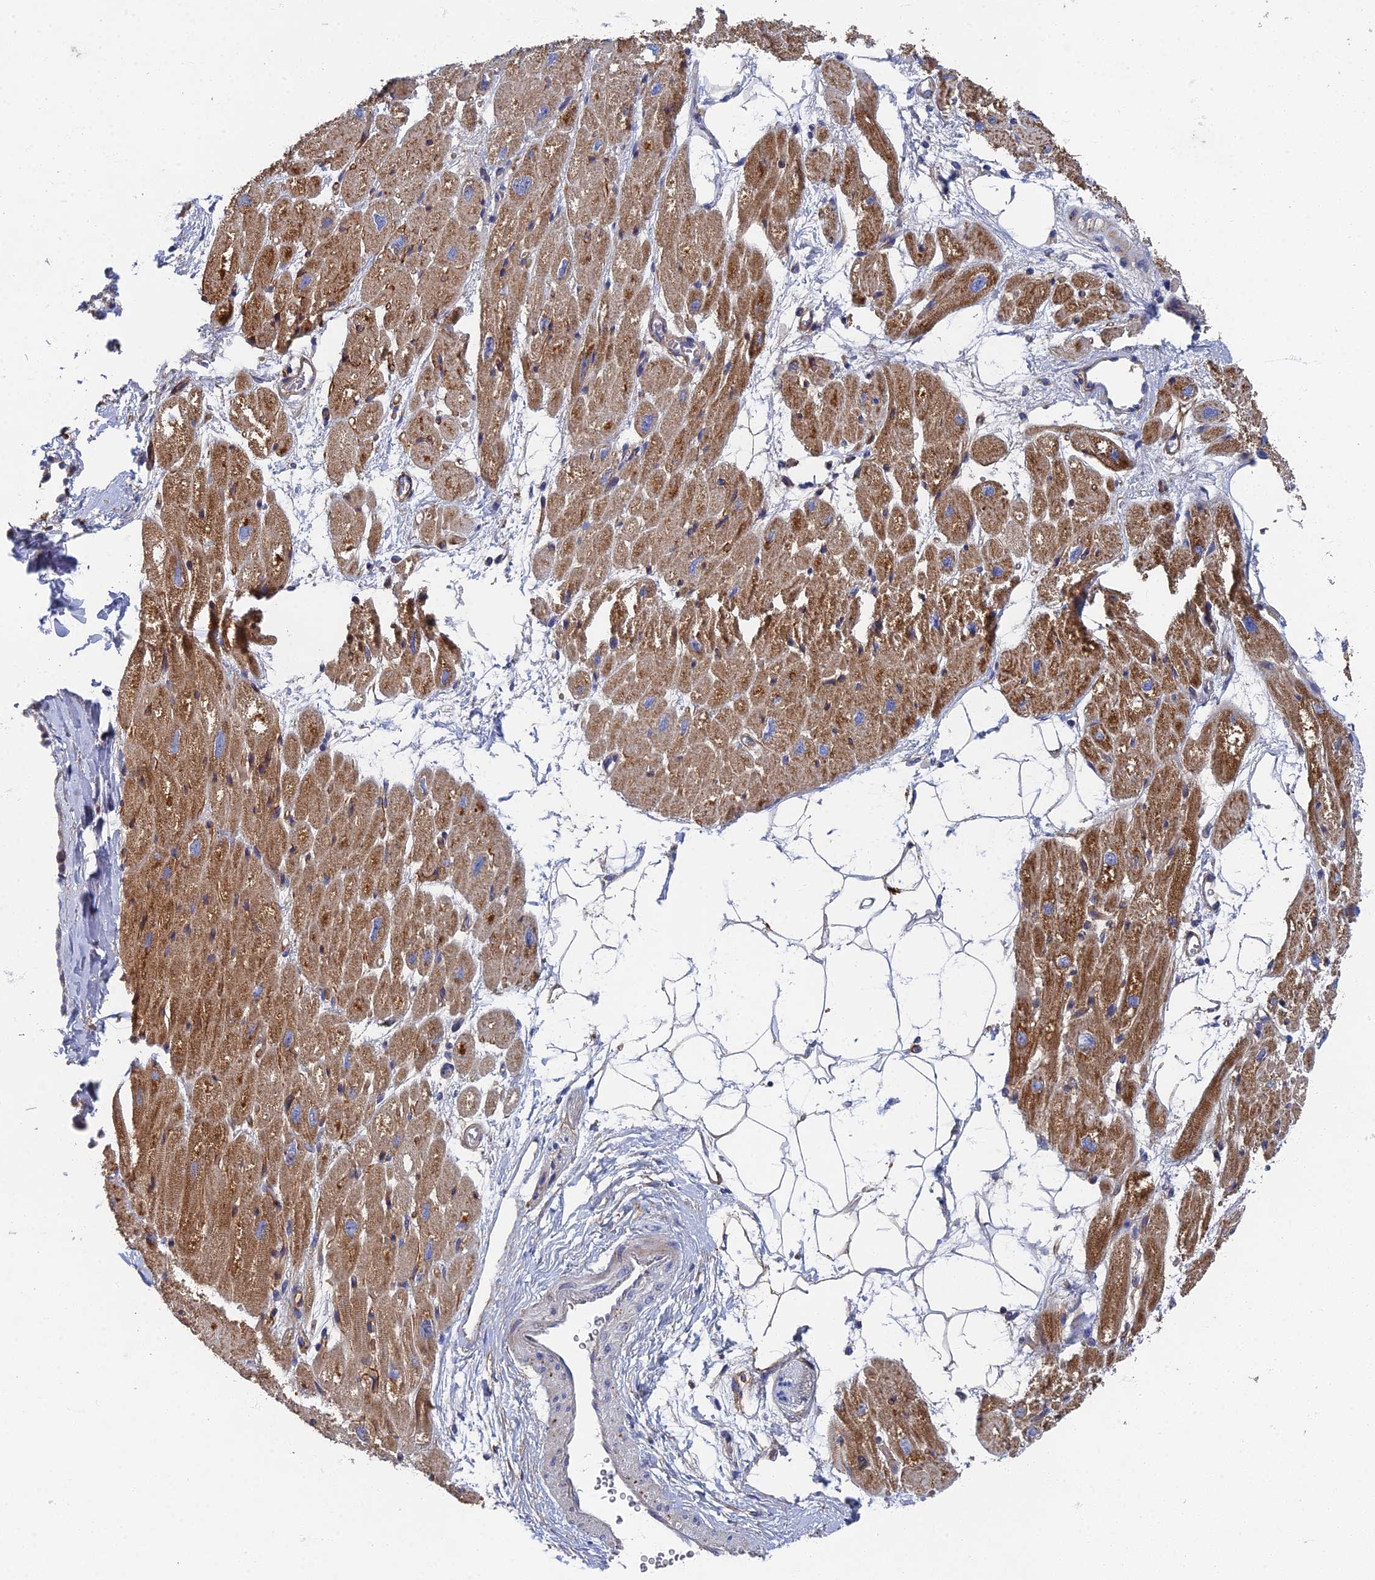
{"staining": {"intensity": "moderate", "quantity": ">75%", "location": "cytoplasmic/membranous"}, "tissue": "heart muscle", "cell_type": "Cardiomyocytes", "image_type": "normal", "snomed": [{"axis": "morphology", "description": "Normal tissue, NOS"}, {"axis": "topography", "description": "Heart"}], "caption": "Heart muscle stained for a protein (brown) displays moderate cytoplasmic/membranous positive staining in approximately >75% of cardiomyocytes.", "gene": "RNASEK", "patient": {"sex": "male", "age": 50}}